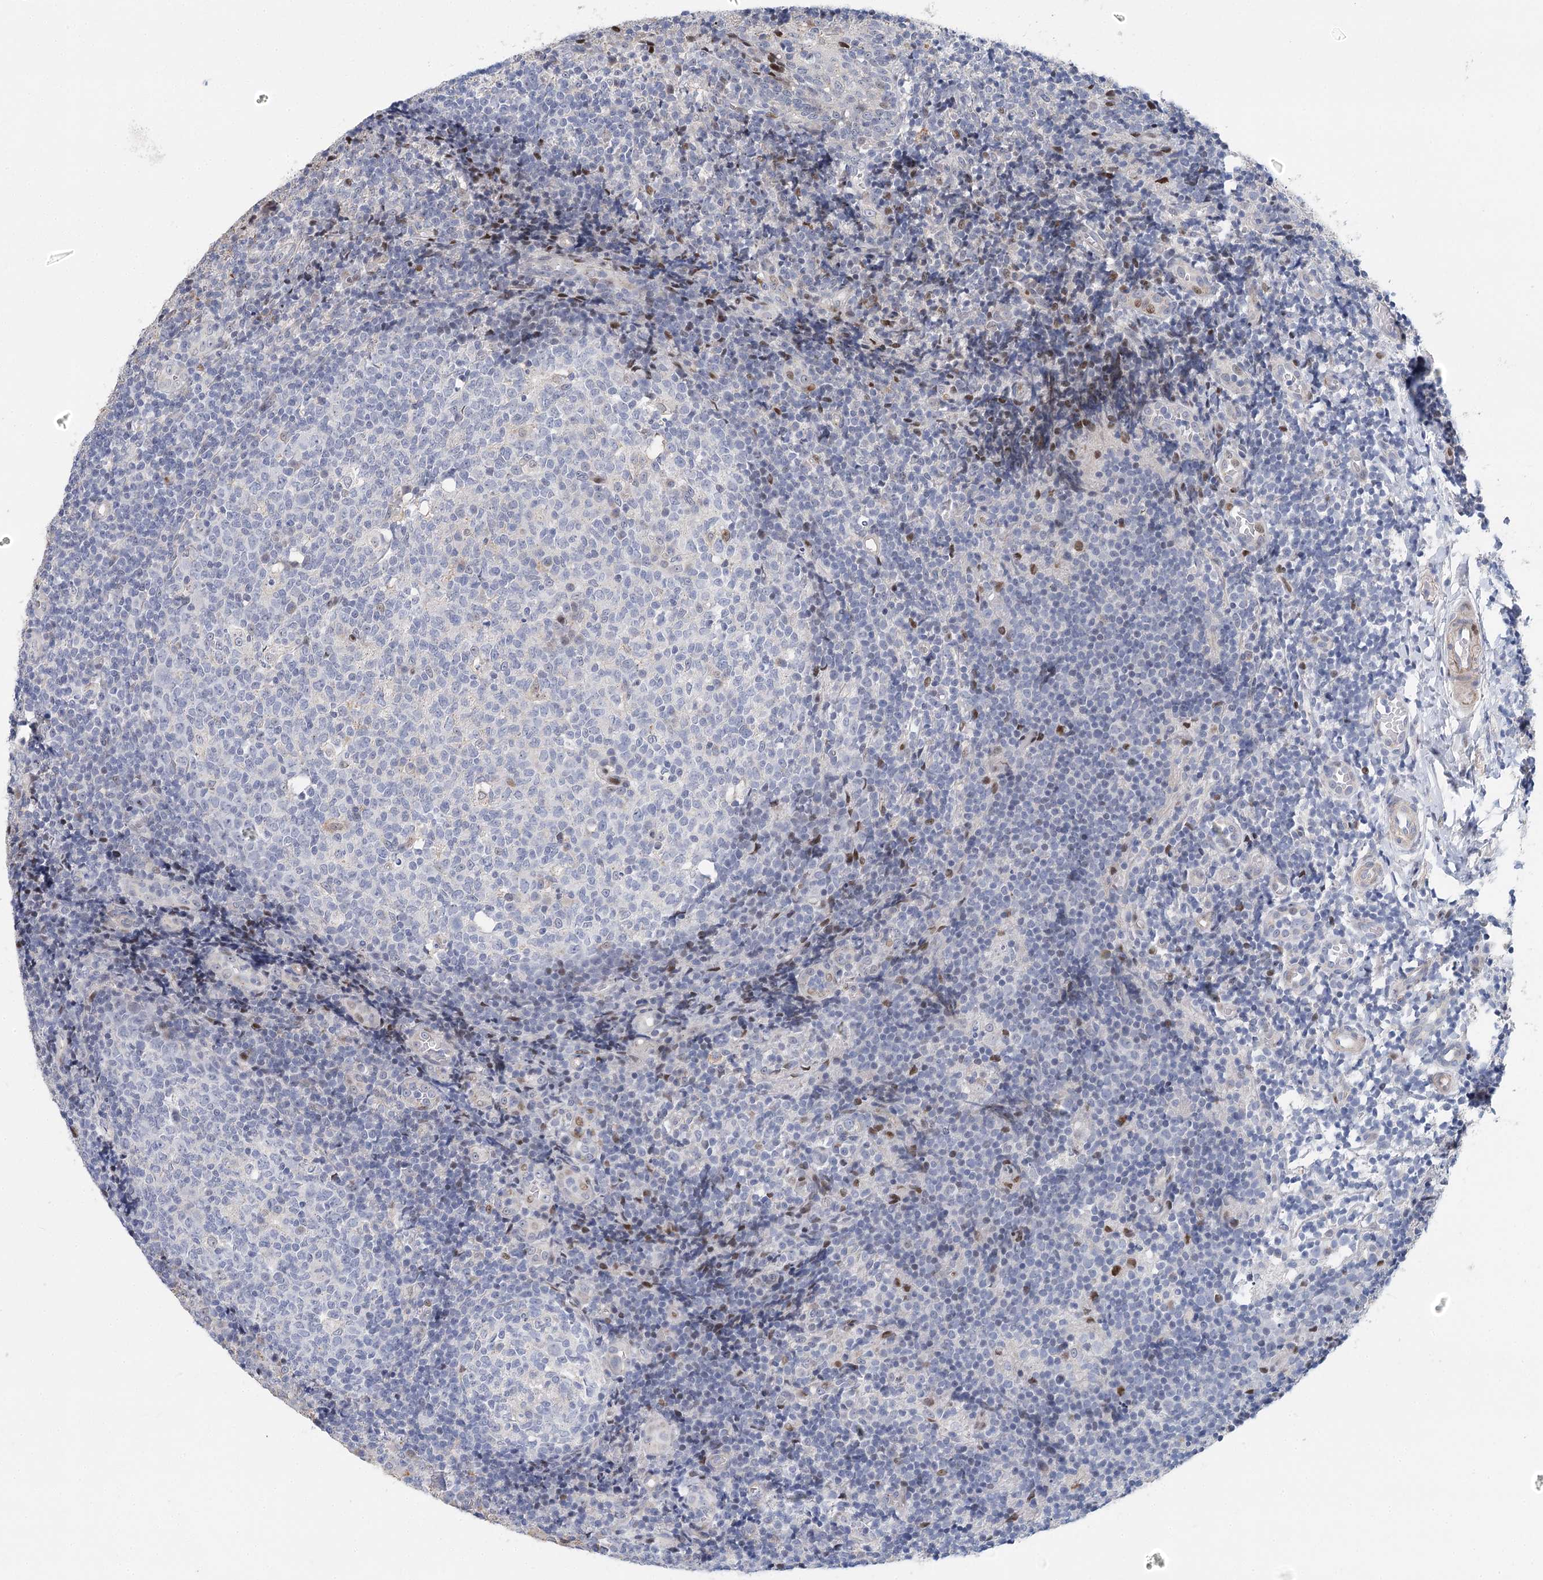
{"staining": {"intensity": "negative", "quantity": "none", "location": "none"}, "tissue": "tonsil", "cell_type": "Germinal center cells", "image_type": "normal", "snomed": [{"axis": "morphology", "description": "Normal tissue, NOS"}, {"axis": "topography", "description": "Tonsil"}], "caption": "This is an IHC micrograph of unremarkable tonsil. There is no expression in germinal center cells.", "gene": "CAMTA1", "patient": {"sex": "female", "age": 19}}